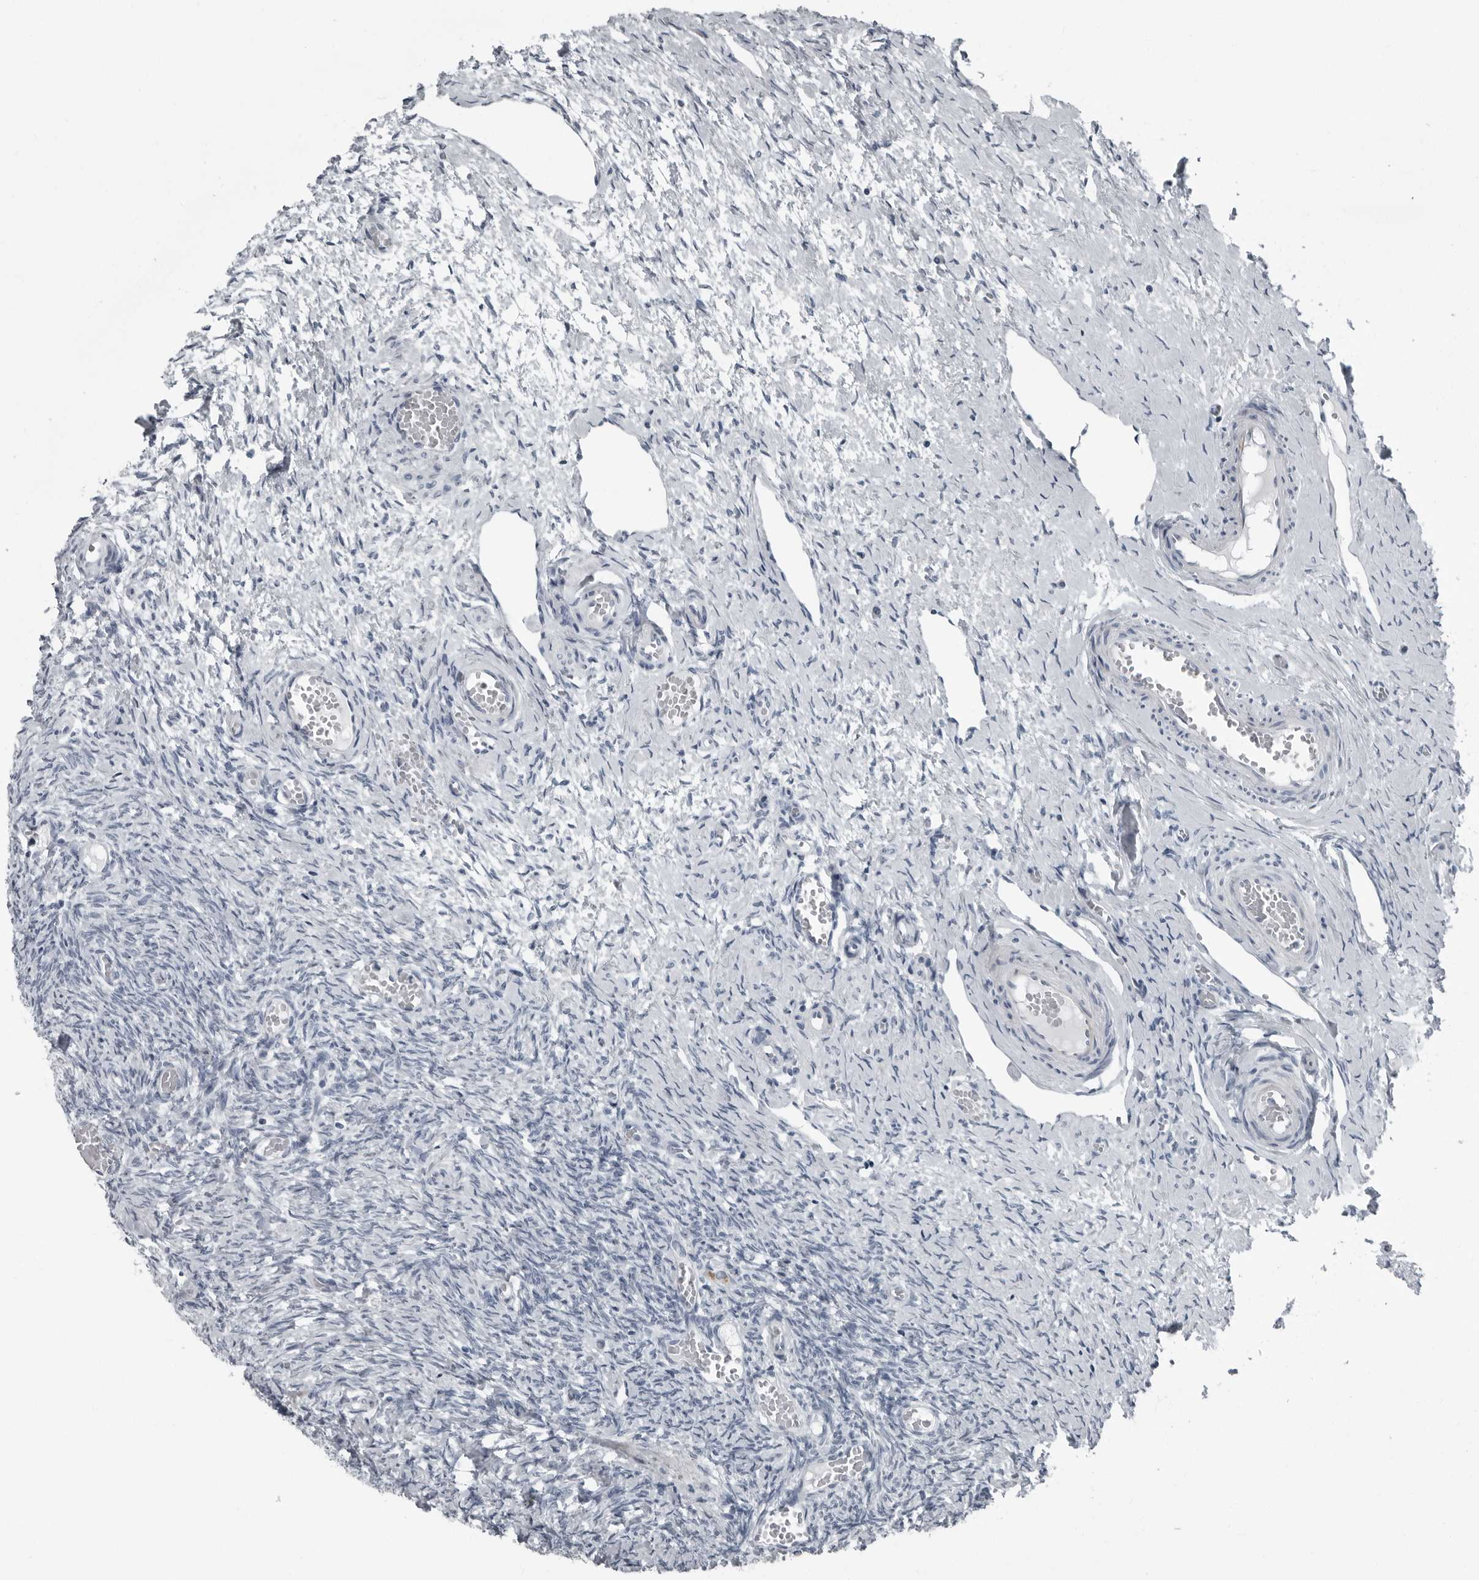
{"staining": {"intensity": "negative", "quantity": "none", "location": "none"}, "tissue": "ovary", "cell_type": "Ovarian stroma cells", "image_type": "normal", "snomed": [{"axis": "morphology", "description": "Adenocarcinoma, NOS"}, {"axis": "topography", "description": "Endometrium"}], "caption": "Human ovary stained for a protein using IHC reveals no expression in ovarian stroma cells.", "gene": "PDCD11", "patient": {"sex": "female", "age": 32}}